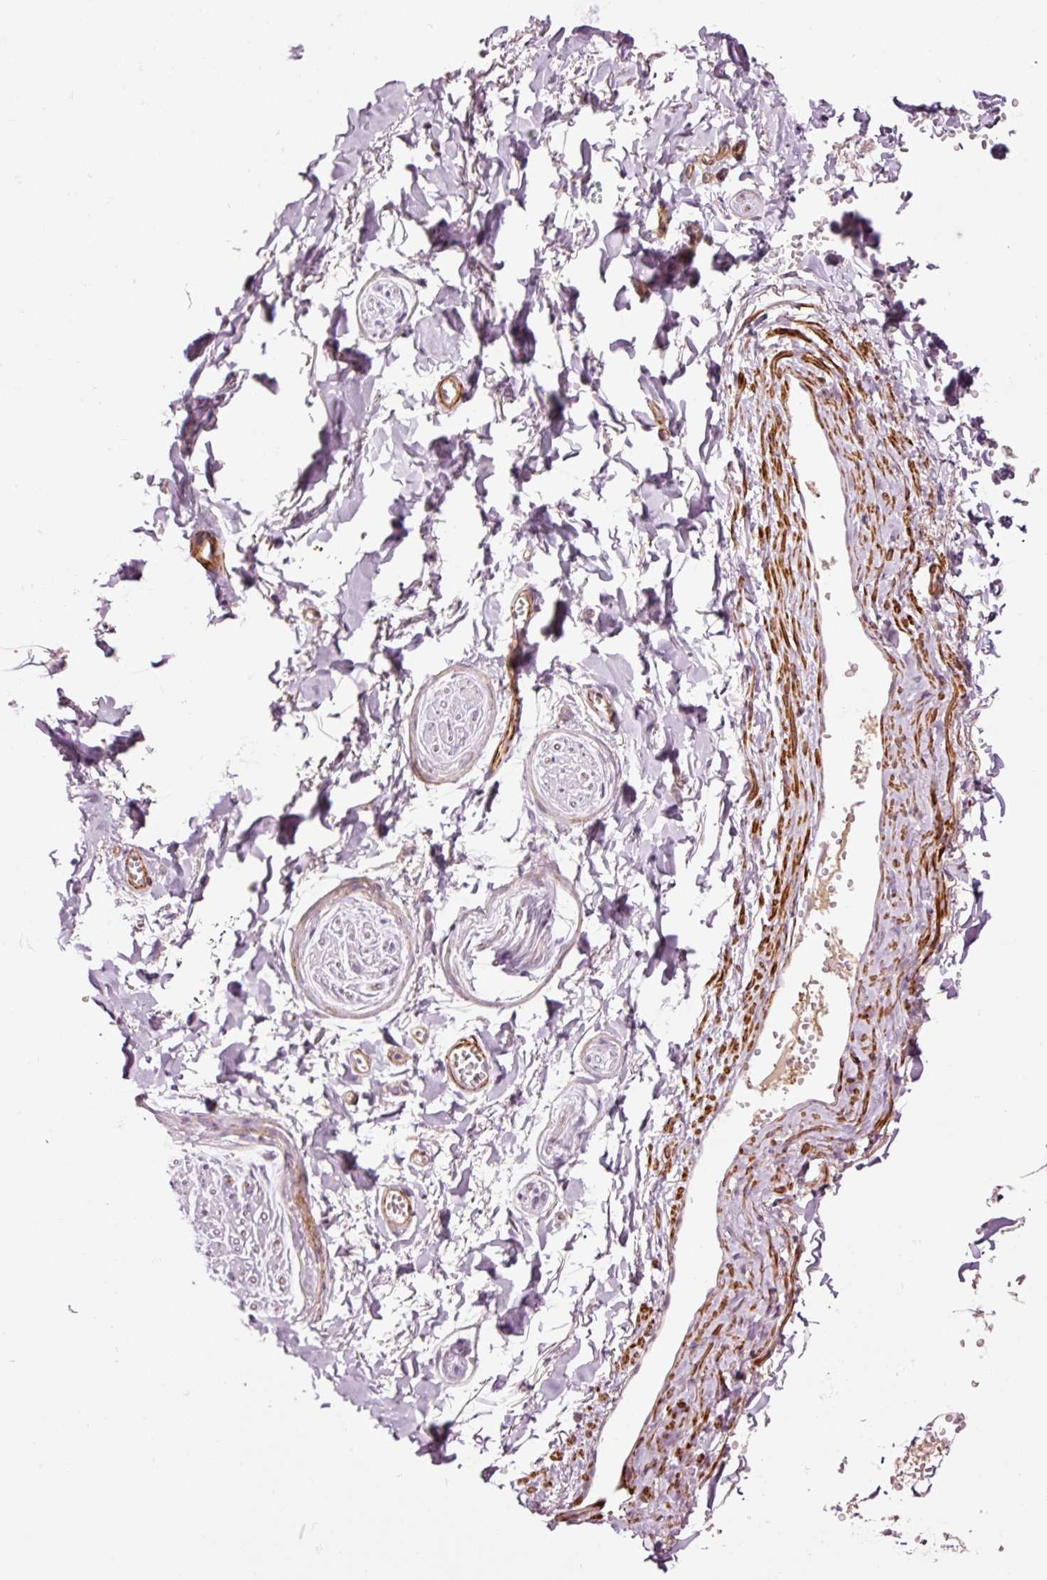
{"staining": {"intensity": "negative", "quantity": "none", "location": "none"}, "tissue": "adipose tissue", "cell_type": "Adipocytes", "image_type": "normal", "snomed": [{"axis": "morphology", "description": "Normal tissue, NOS"}, {"axis": "topography", "description": "Vulva"}, {"axis": "topography", "description": "Vagina"}, {"axis": "topography", "description": "Peripheral nerve tissue"}], "caption": "Adipocytes show no significant expression in normal adipose tissue.", "gene": "ANKRD20A1", "patient": {"sex": "female", "age": 66}}